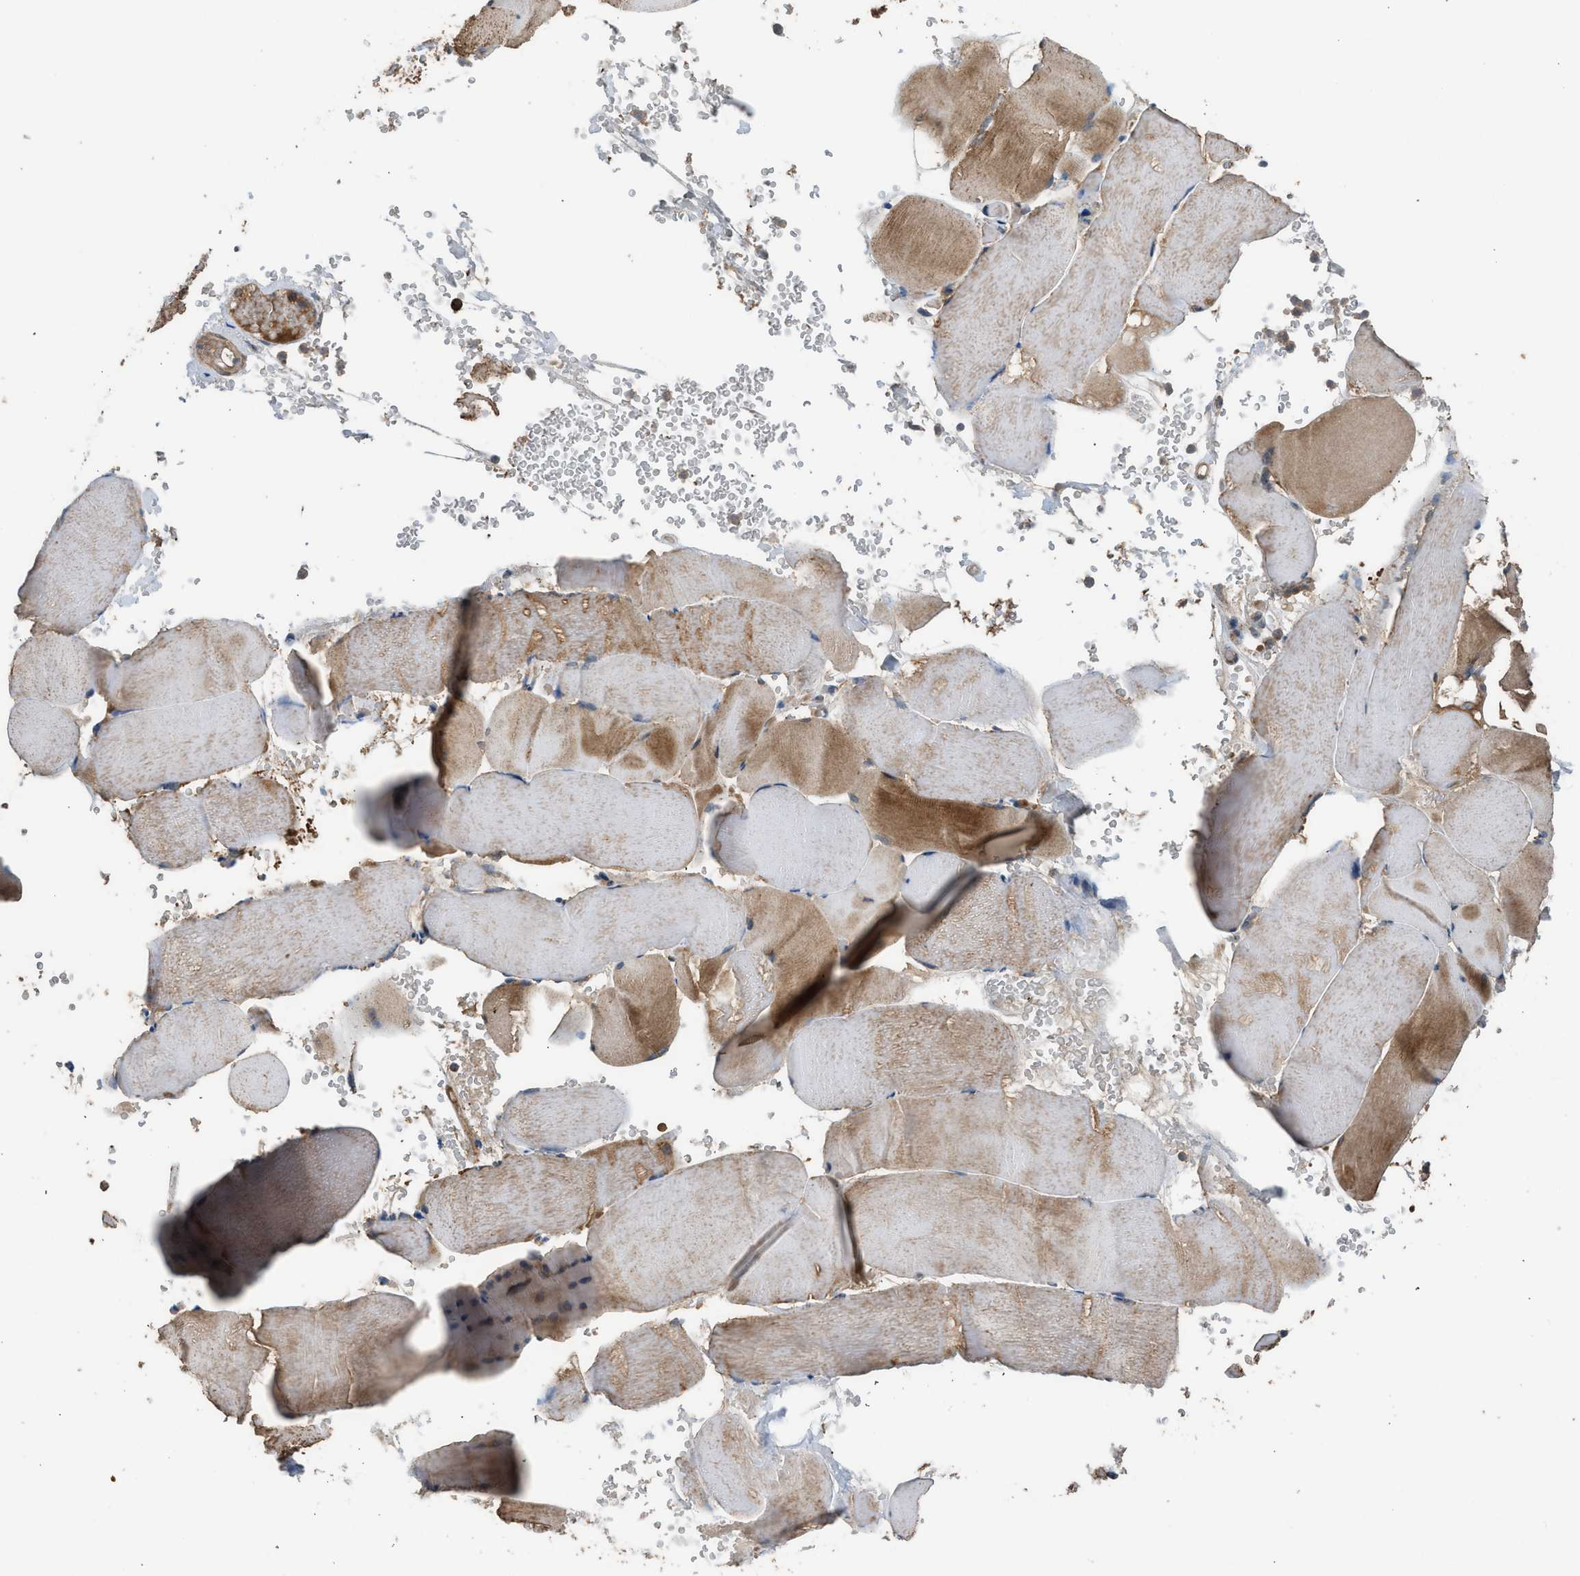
{"staining": {"intensity": "strong", "quantity": ">75%", "location": "cytoplasmic/membranous"}, "tissue": "skeletal muscle", "cell_type": "Myocytes", "image_type": "normal", "snomed": [{"axis": "morphology", "description": "Normal tissue, NOS"}, {"axis": "topography", "description": "Skeletal muscle"}], "caption": "The histopathology image shows staining of unremarkable skeletal muscle, revealing strong cytoplasmic/membranous protein expression (brown color) within myocytes.", "gene": "STARD3", "patient": {"sex": "male", "age": 62}}